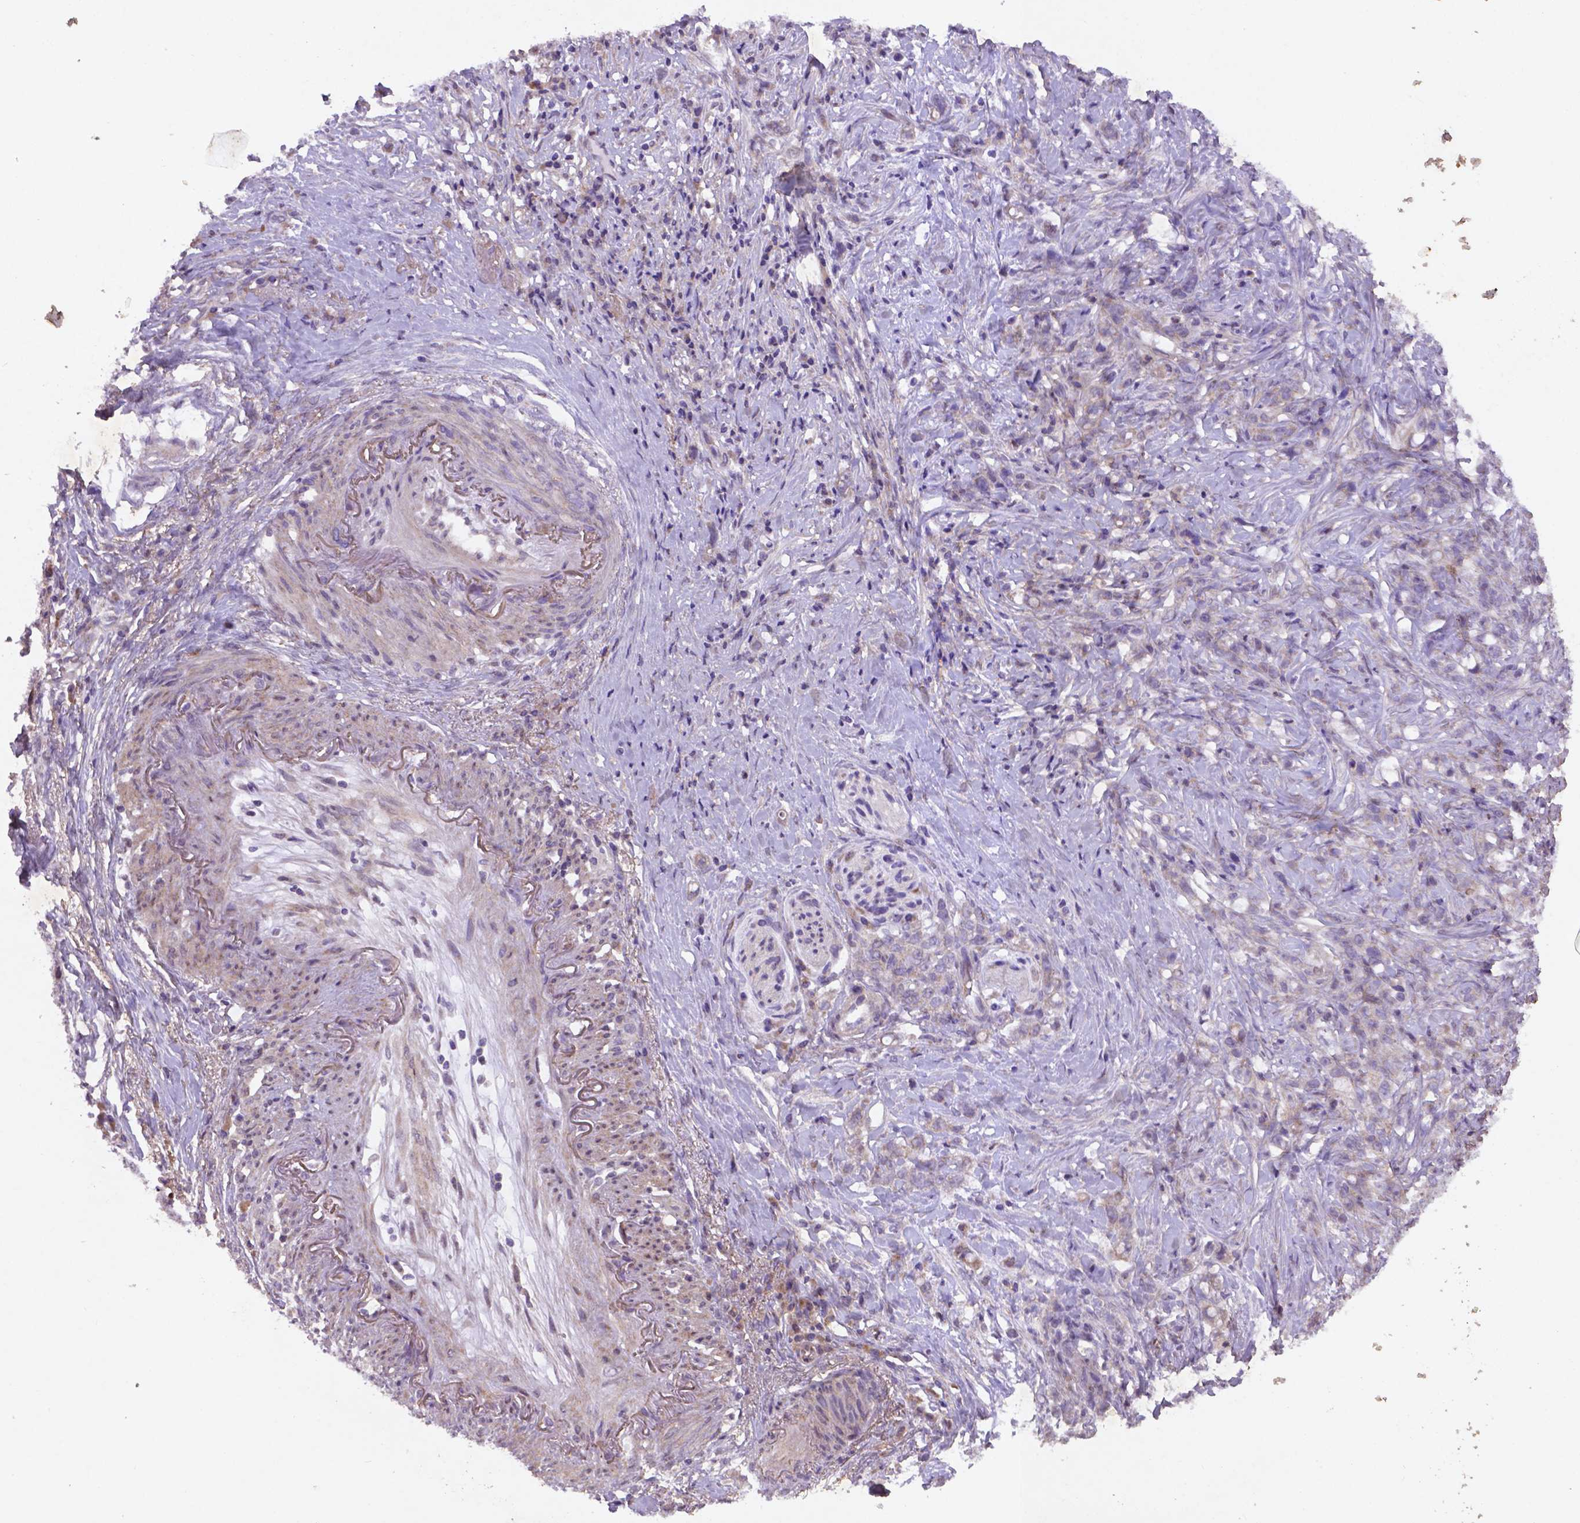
{"staining": {"intensity": "negative", "quantity": "none", "location": "none"}, "tissue": "stomach cancer", "cell_type": "Tumor cells", "image_type": "cancer", "snomed": [{"axis": "morphology", "description": "Adenocarcinoma, NOS"}, {"axis": "topography", "description": "Stomach, lower"}], "caption": "A high-resolution histopathology image shows immunohistochemistry (IHC) staining of stomach adenocarcinoma, which demonstrates no significant expression in tumor cells.", "gene": "NIPAL2", "patient": {"sex": "male", "age": 88}}